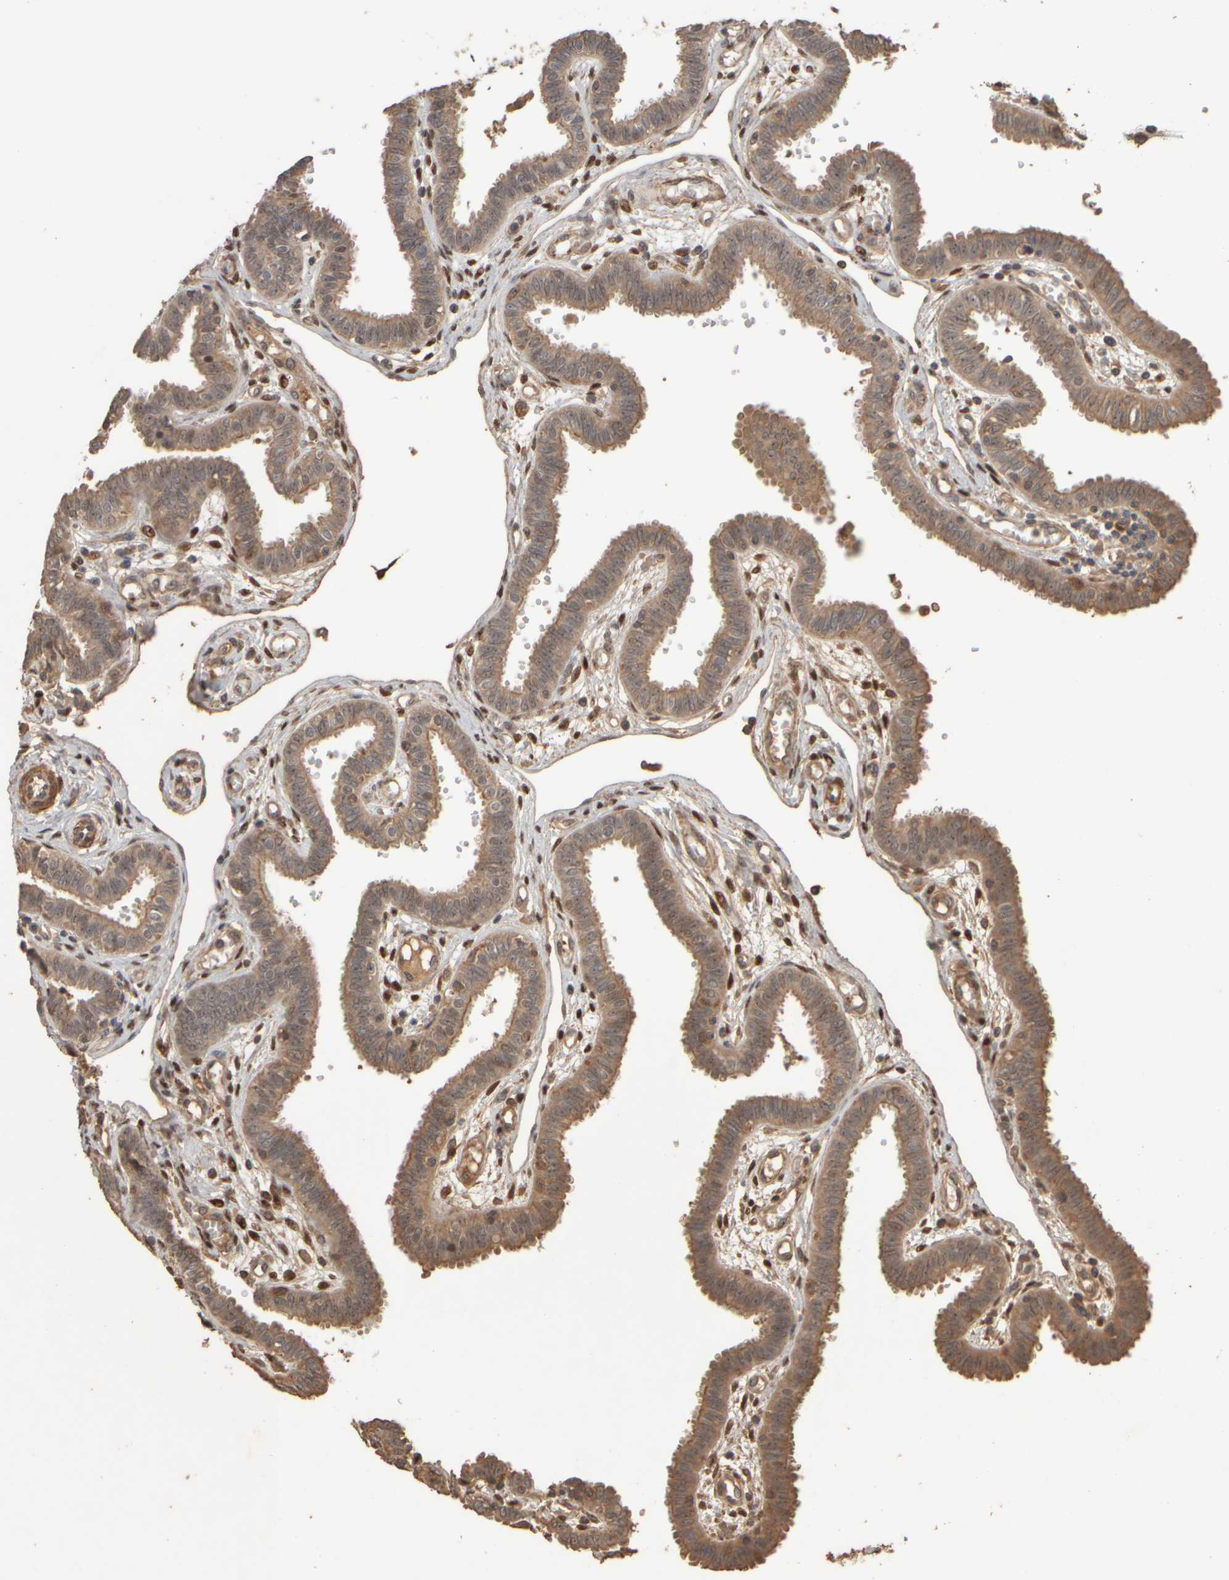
{"staining": {"intensity": "moderate", "quantity": ">75%", "location": "cytoplasmic/membranous,nuclear"}, "tissue": "fallopian tube", "cell_type": "Glandular cells", "image_type": "normal", "snomed": [{"axis": "morphology", "description": "Normal tissue, NOS"}, {"axis": "topography", "description": "Fallopian tube"}], "caption": "An image of fallopian tube stained for a protein exhibits moderate cytoplasmic/membranous,nuclear brown staining in glandular cells. (brown staining indicates protein expression, while blue staining denotes nuclei).", "gene": "SPHK1", "patient": {"sex": "female", "age": 32}}